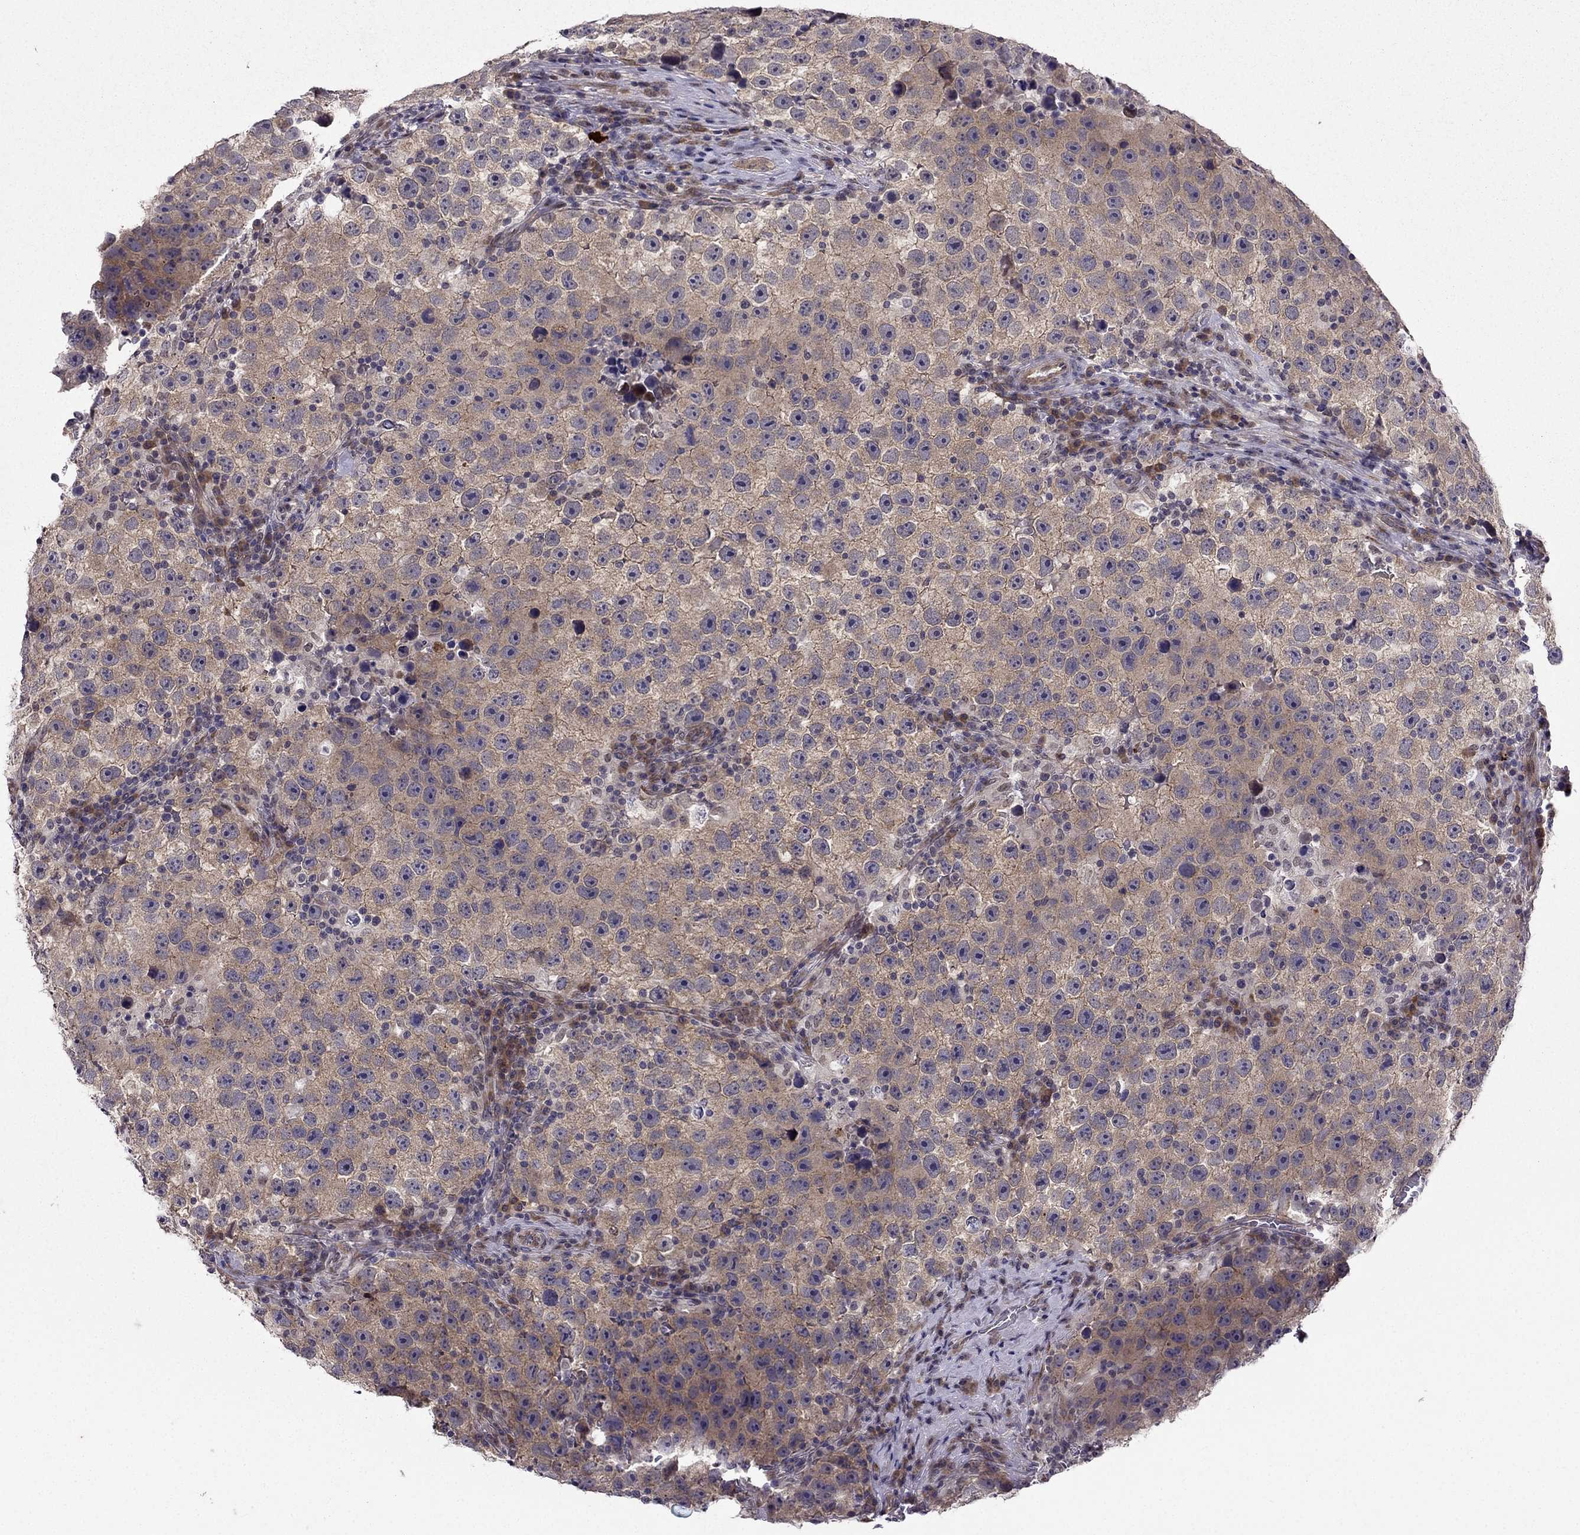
{"staining": {"intensity": "weak", "quantity": ">75%", "location": "cytoplasmic/membranous"}, "tissue": "testis cancer", "cell_type": "Tumor cells", "image_type": "cancer", "snomed": [{"axis": "morphology", "description": "Normal tissue, NOS"}, {"axis": "morphology", "description": "Seminoma, NOS"}, {"axis": "topography", "description": "Testis"}], "caption": "Brown immunohistochemical staining in seminoma (testis) reveals weak cytoplasmic/membranous expression in approximately >75% of tumor cells.", "gene": "ARHGEF28", "patient": {"sex": "male", "age": 31}}